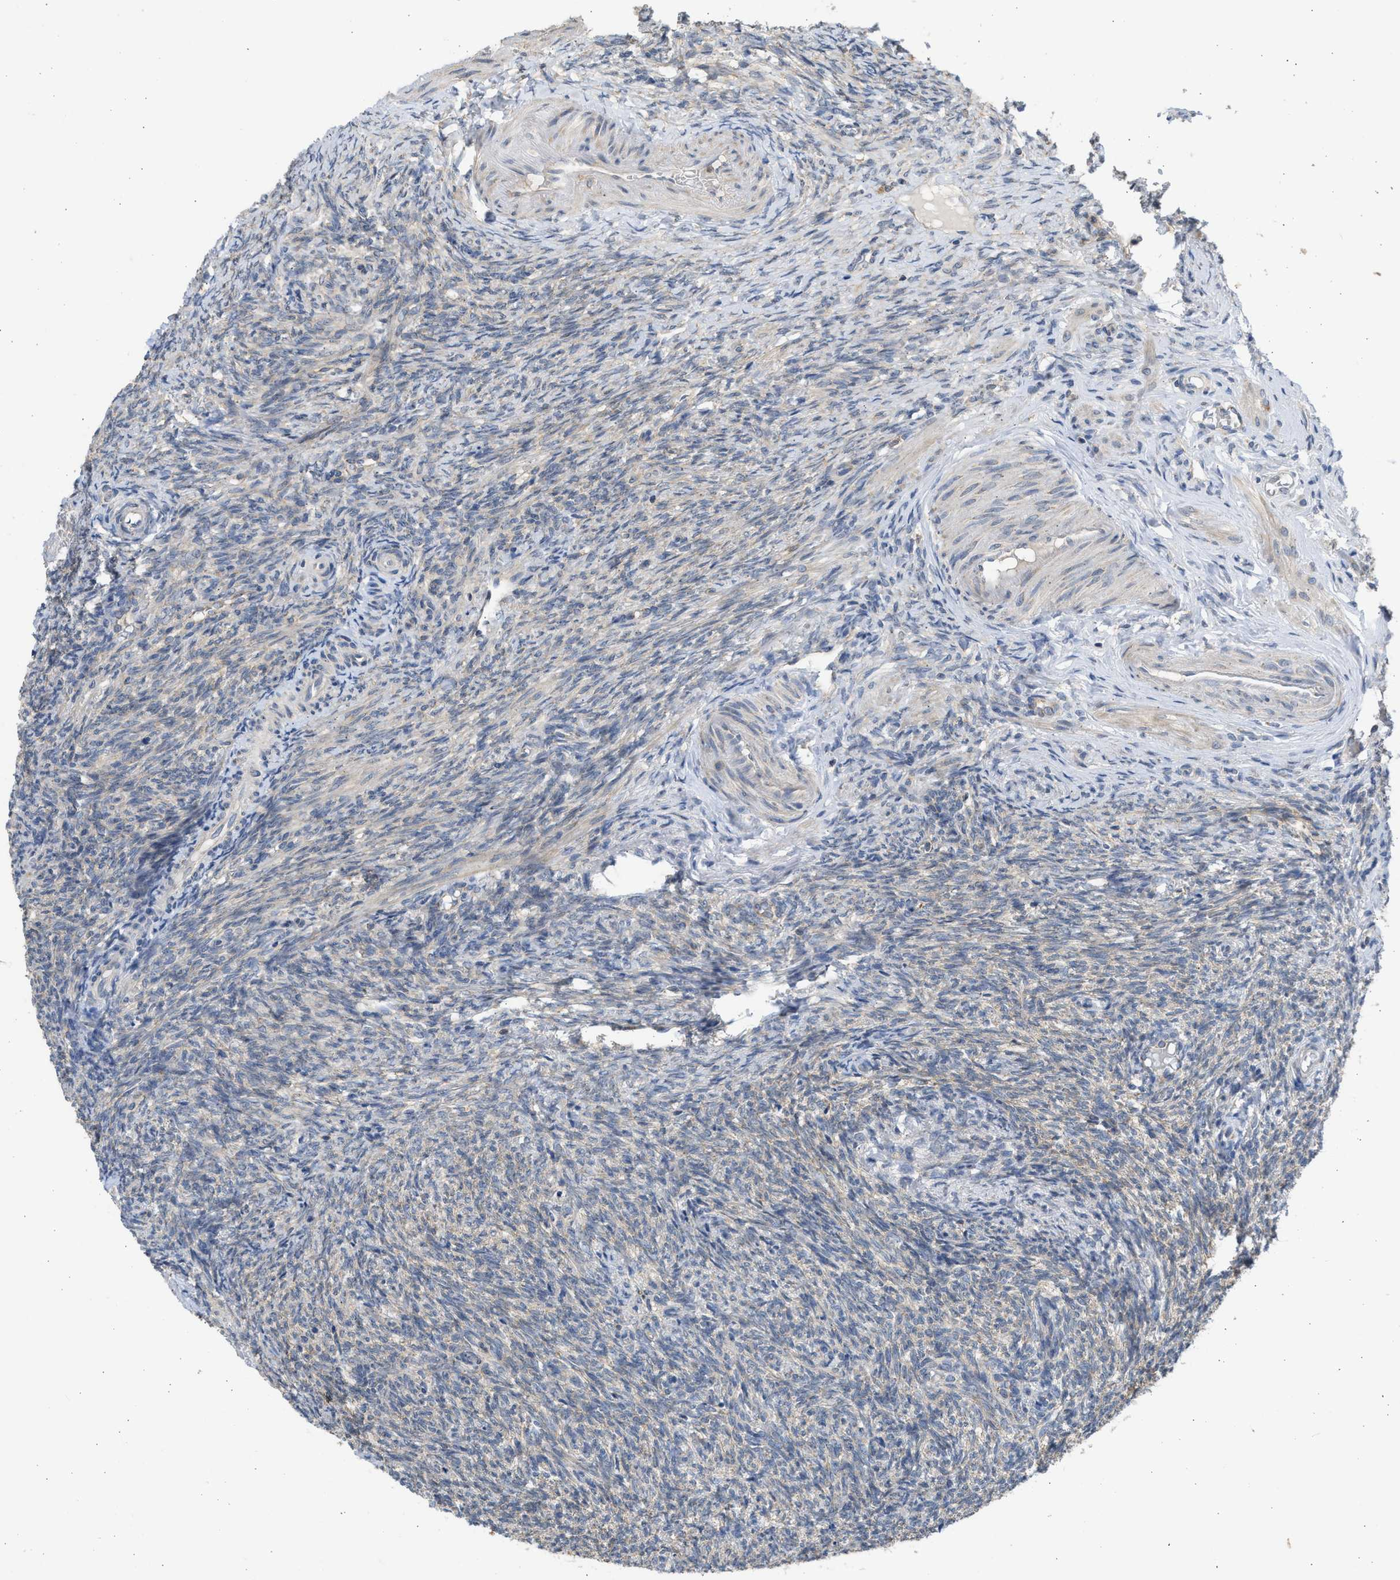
{"staining": {"intensity": "strong", "quantity": ">75%", "location": "cytoplasmic/membranous"}, "tissue": "ovary", "cell_type": "Follicle cells", "image_type": "normal", "snomed": [{"axis": "morphology", "description": "Normal tissue, NOS"}, {"axis": "topography", "description": "Ovary"}], "caption": "This is a photomicrograph of IHC staining of benign ovary, which shows strong positivity in the cytoplasmic/membranous of follicle cells.", "gene": "CYP1A1", "patient": {"sex": "female", "age": 41}}